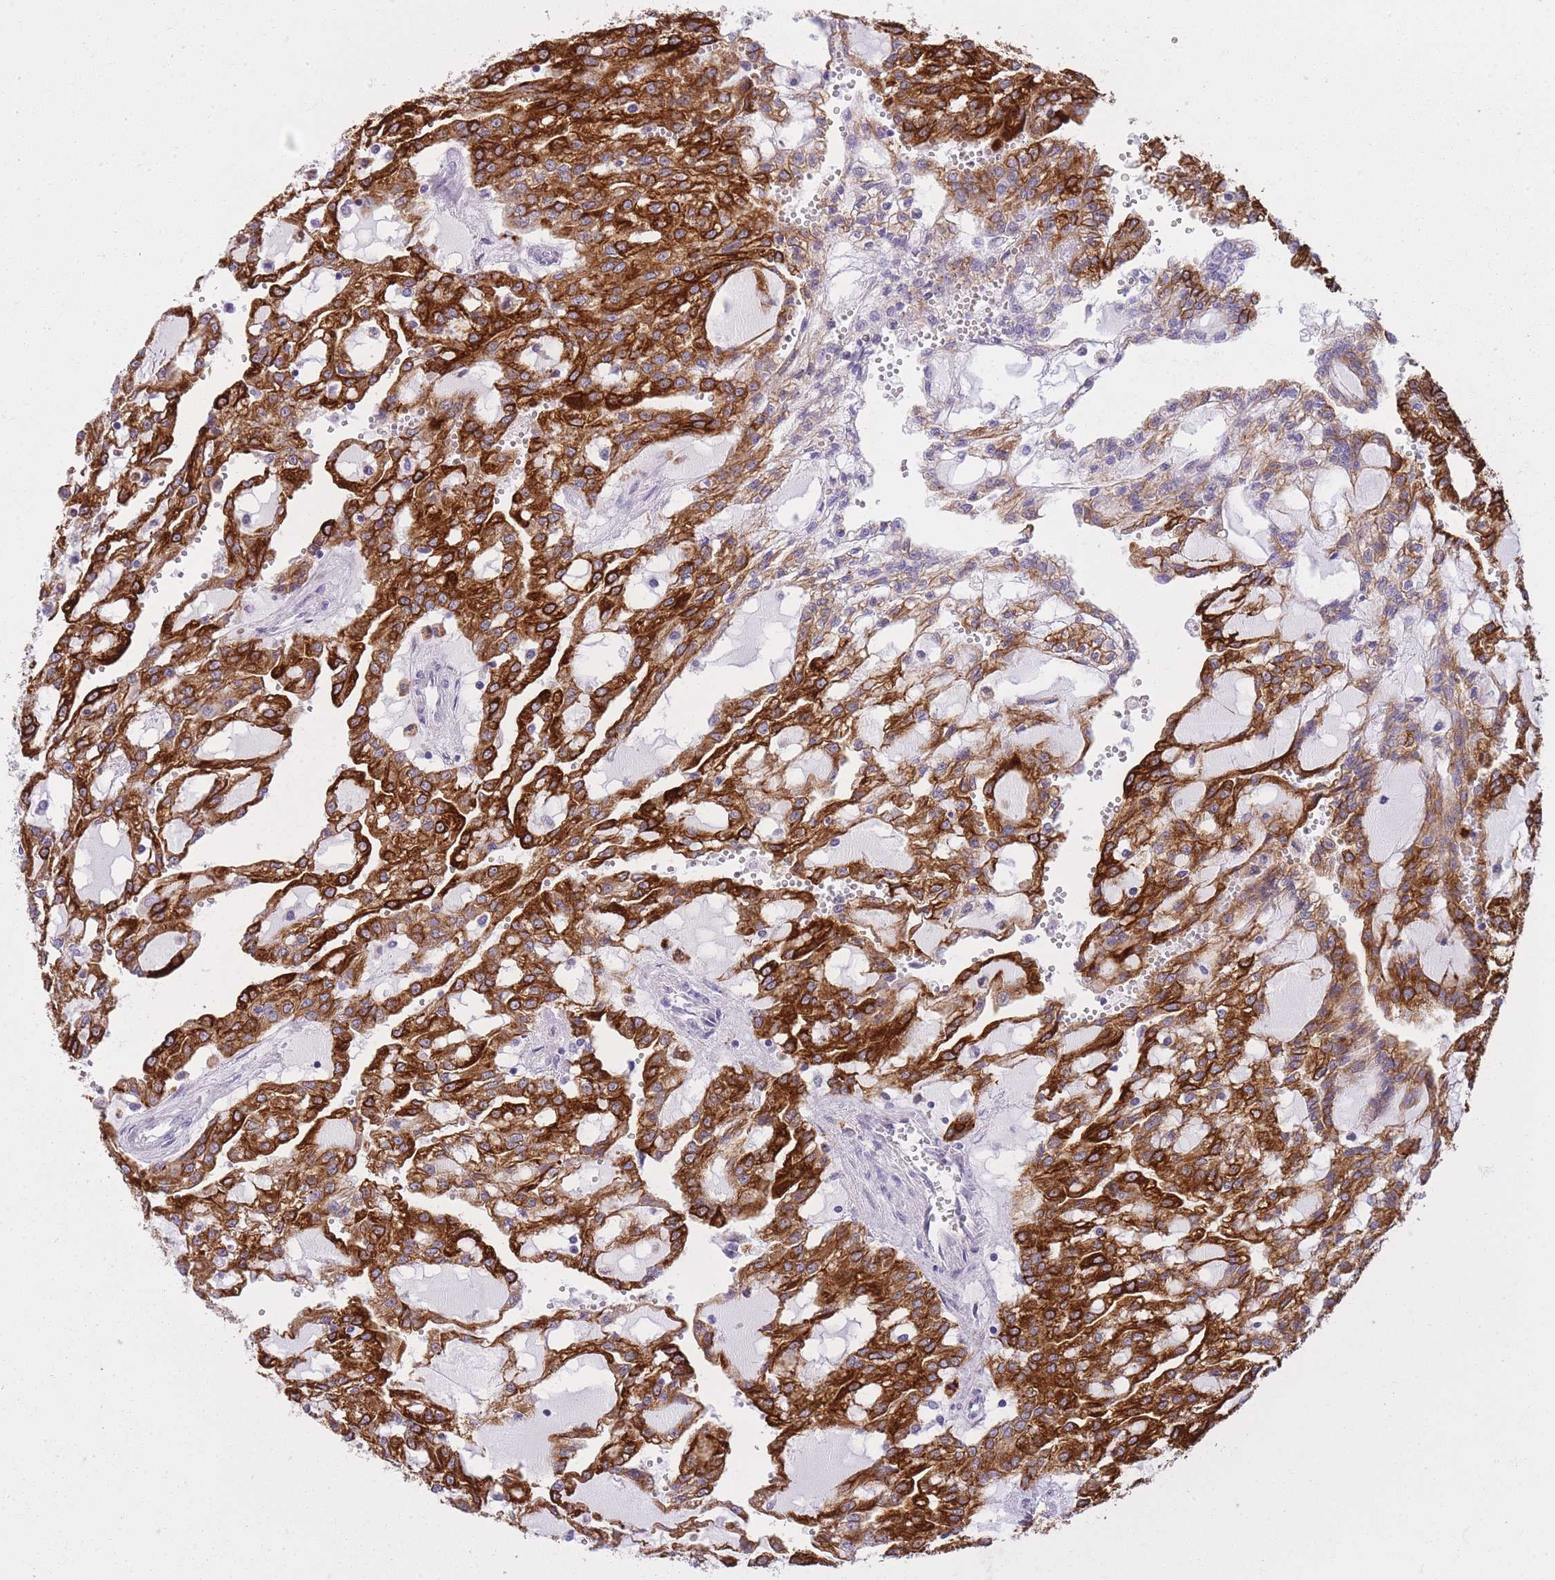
{"staining": {"intensity": "strong", "quantity": ">75%", "location": "cytoplasmic/membranous"}, "tissue": "renal cancer", "cell_type": "Tumor cells", "image_type": "cancer", "snomed": [{"axis": "morphology", "description": "Adenocarcinoma, NOS"}, {"axis": "topography", "description": "Kidney"}], "caption": "Adenocarcinoma (renal) tissue demonstrates strong cytoplasmic/membranous expression in about >75% of tumor cells, visualized by immunohistochemistry. (DAB (3,3'-diaminobenzidine) IHC with brightfield microscopy, high magnification).", "gene": "RADX", "patient": {"sex": "male", "age": 63}}